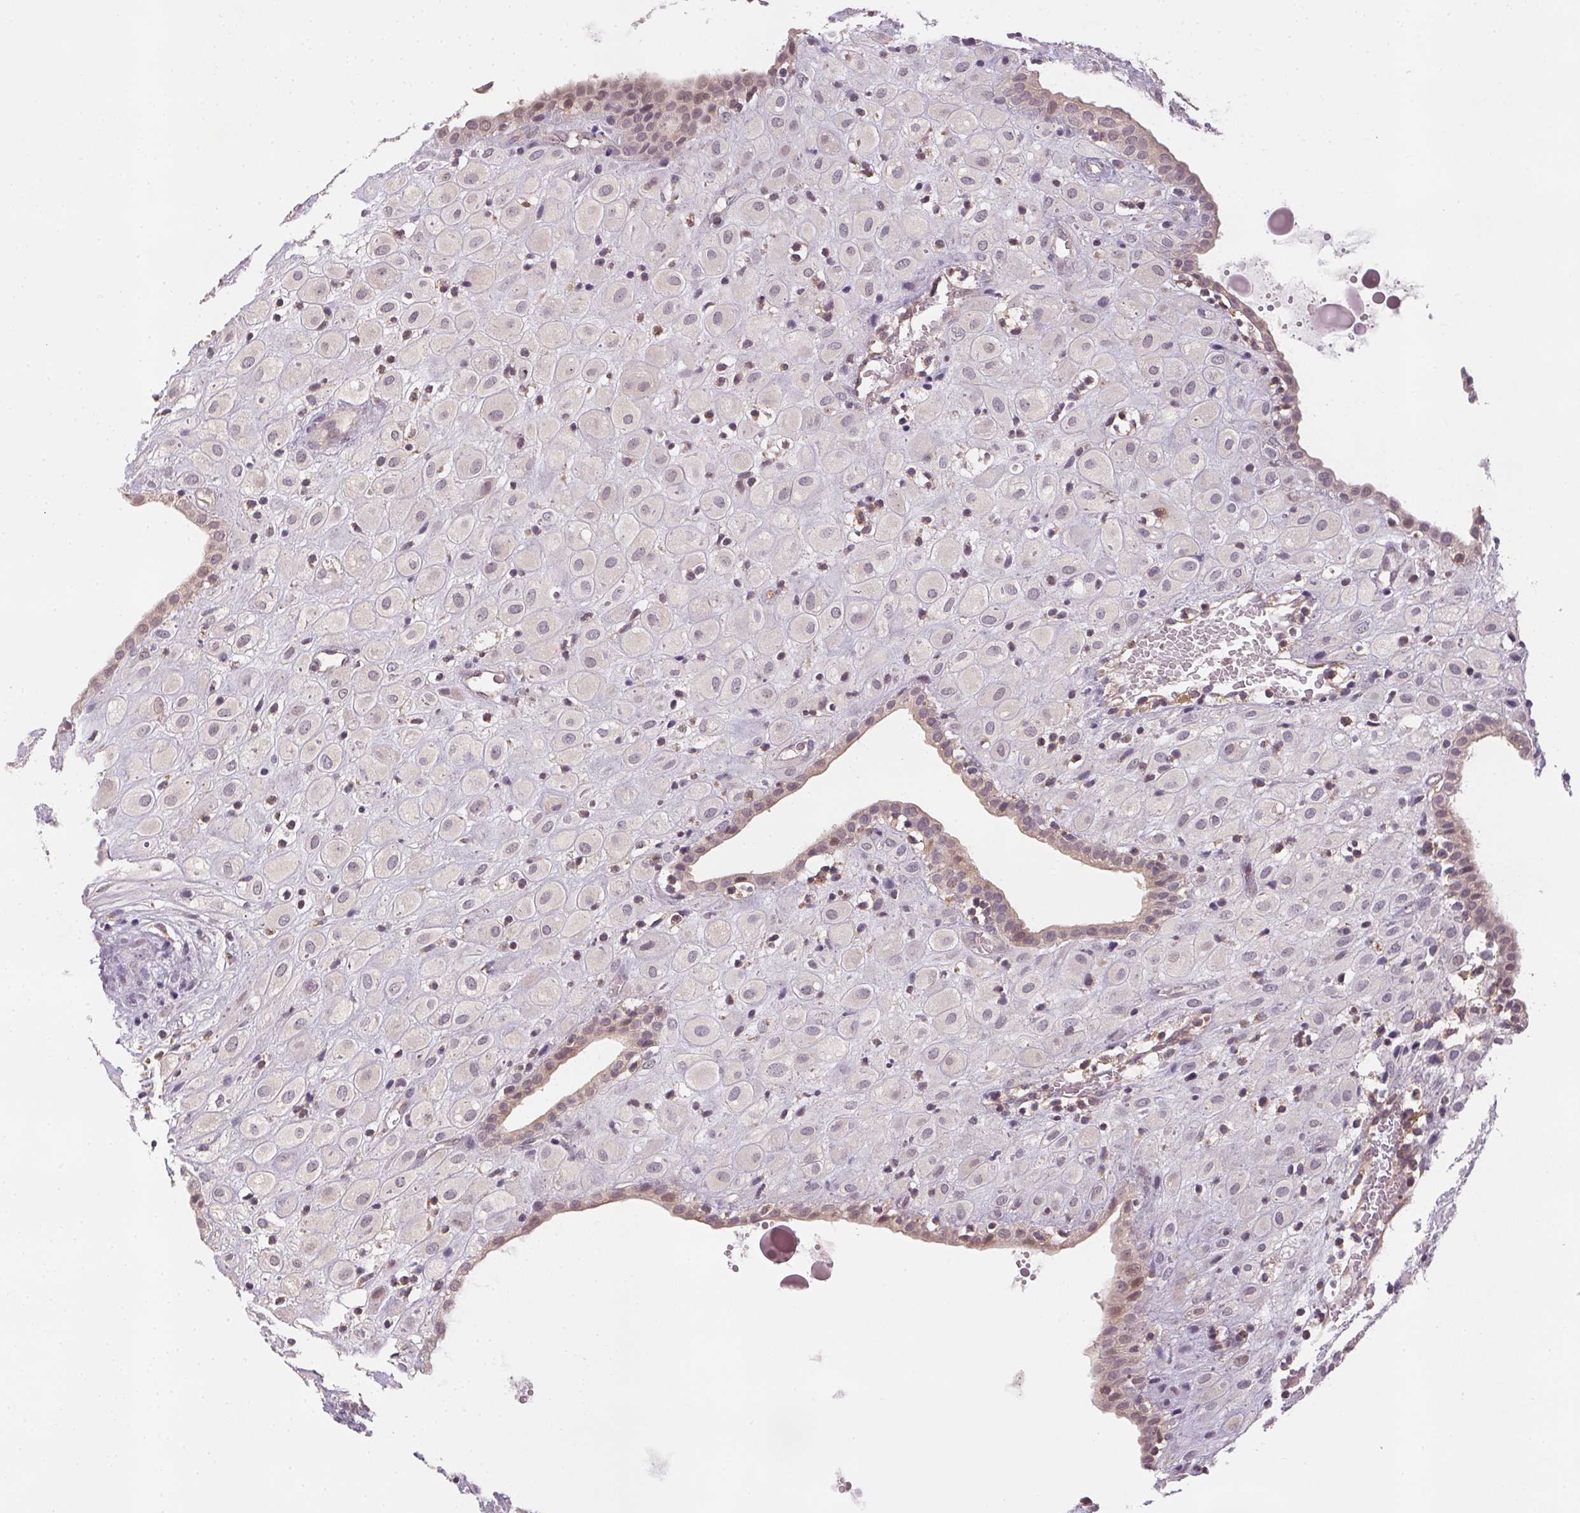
{"staining": {"intensity": "weak", "quantity": "25%-75%", "location": "cytoplasmic/membranous"}, "tissue": "placenta", "cell_type": "Decidual cells", "image_type": "normal", "snomed": [{"axis": "morphology", "description": "Normal tissue, NOS"}, {"axis": "topography", "description": "Placenta"}], "caption": "Immunohistochemical staining of unremarkable human placenta reveals low levels of weak cytoplasmic/membranous positivity in about 25%-75% of decidual cells.", "gene": "NCOA4", "patient": {"sex": "female", "age": 24}}